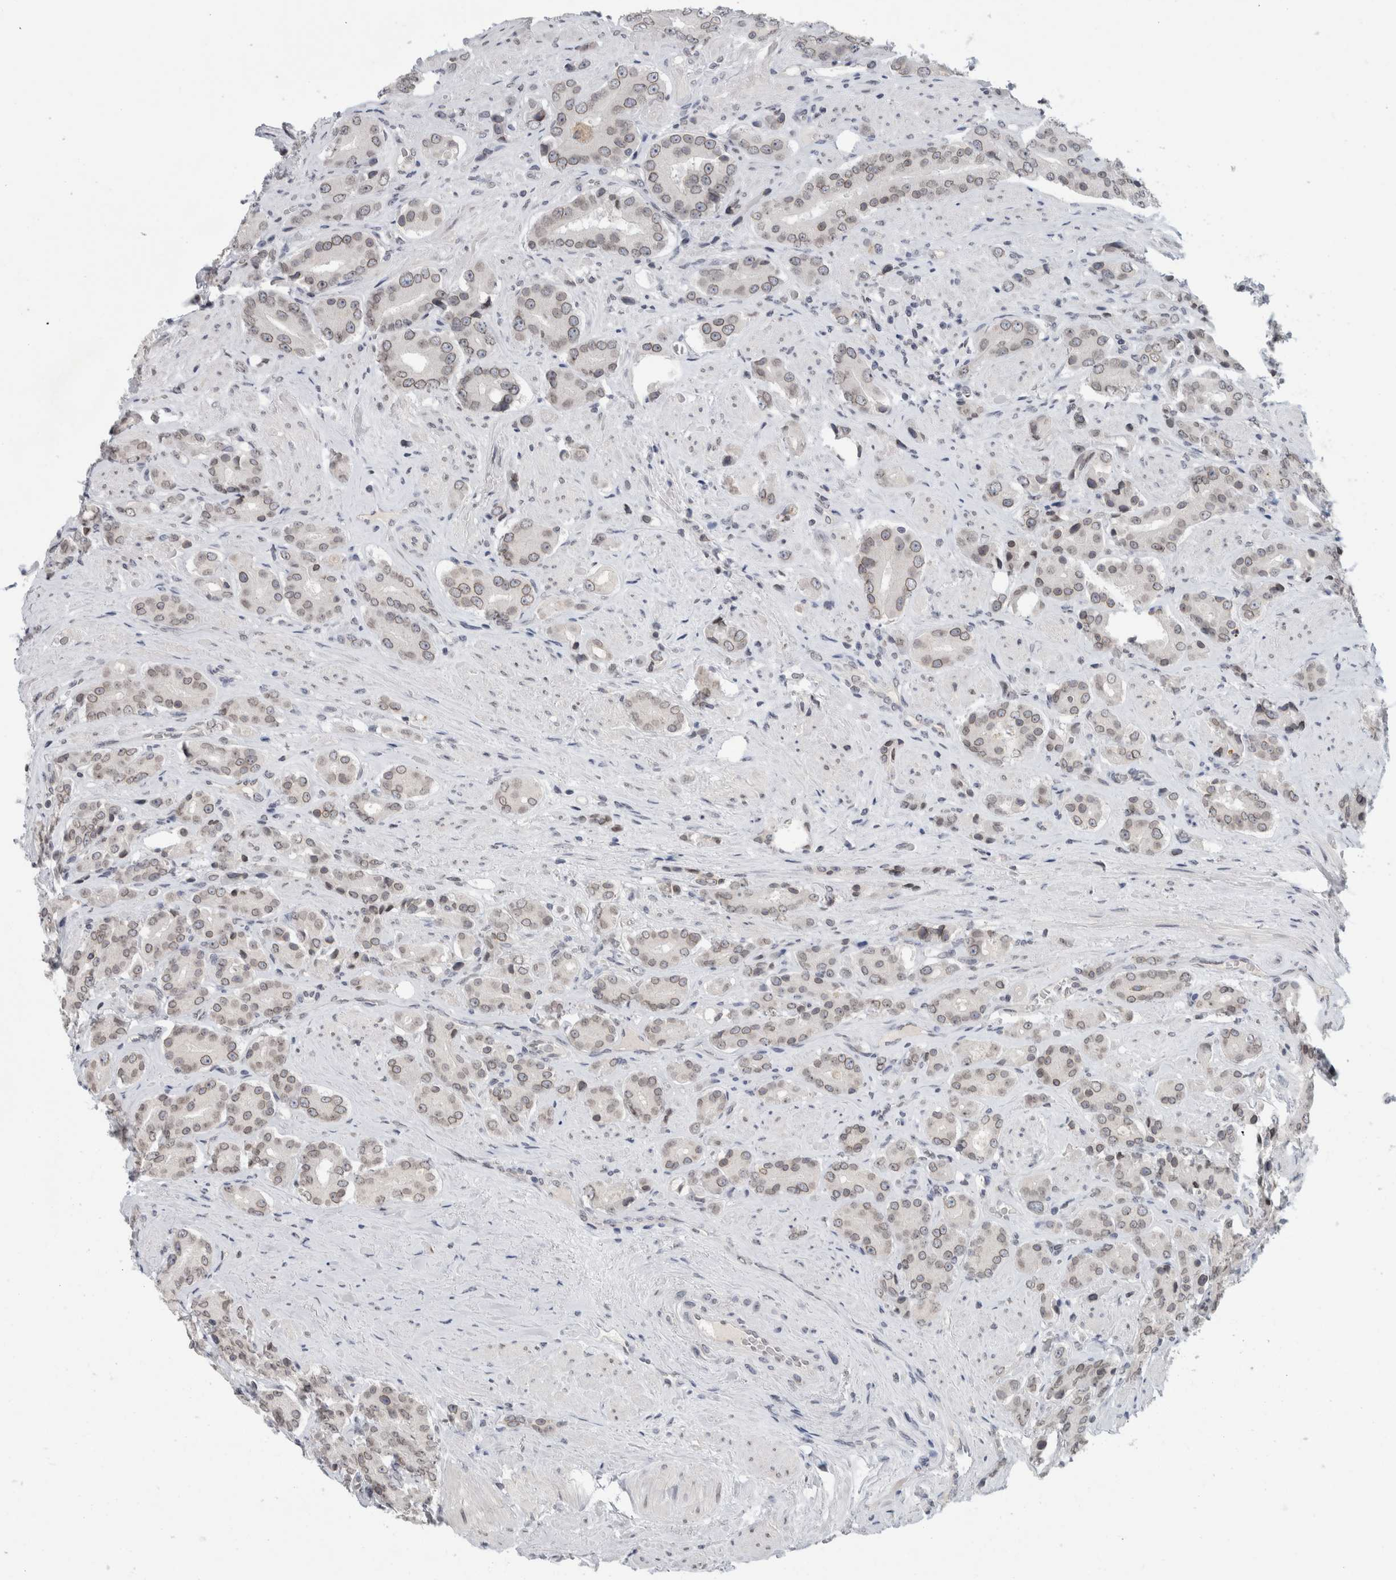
{"staining": {"intensity": "weak", "quantity": ">75%", "location": "cytoplasmic/membranous,nuclear"}, "tissue": "prostate cancer", "cell_type": "Tumor cells", "image_type": "cancer", "snomed": [{"axis": "morphology", "description": "Adenocarcinoma, High grade"}, {"axis": "topography", "description": "Prostate"}], "caption": "An image of human high-grade adenocarcinoma (prostate) stained for a protein demonstrates weak cytoplasmic/membranous and nuclear brown staining in tumor cells. (DAB = brown stain, brightfield microscopy at high magnification).", "gene": "ZNF770", "patient": {"sex": "male", "age": 71}}